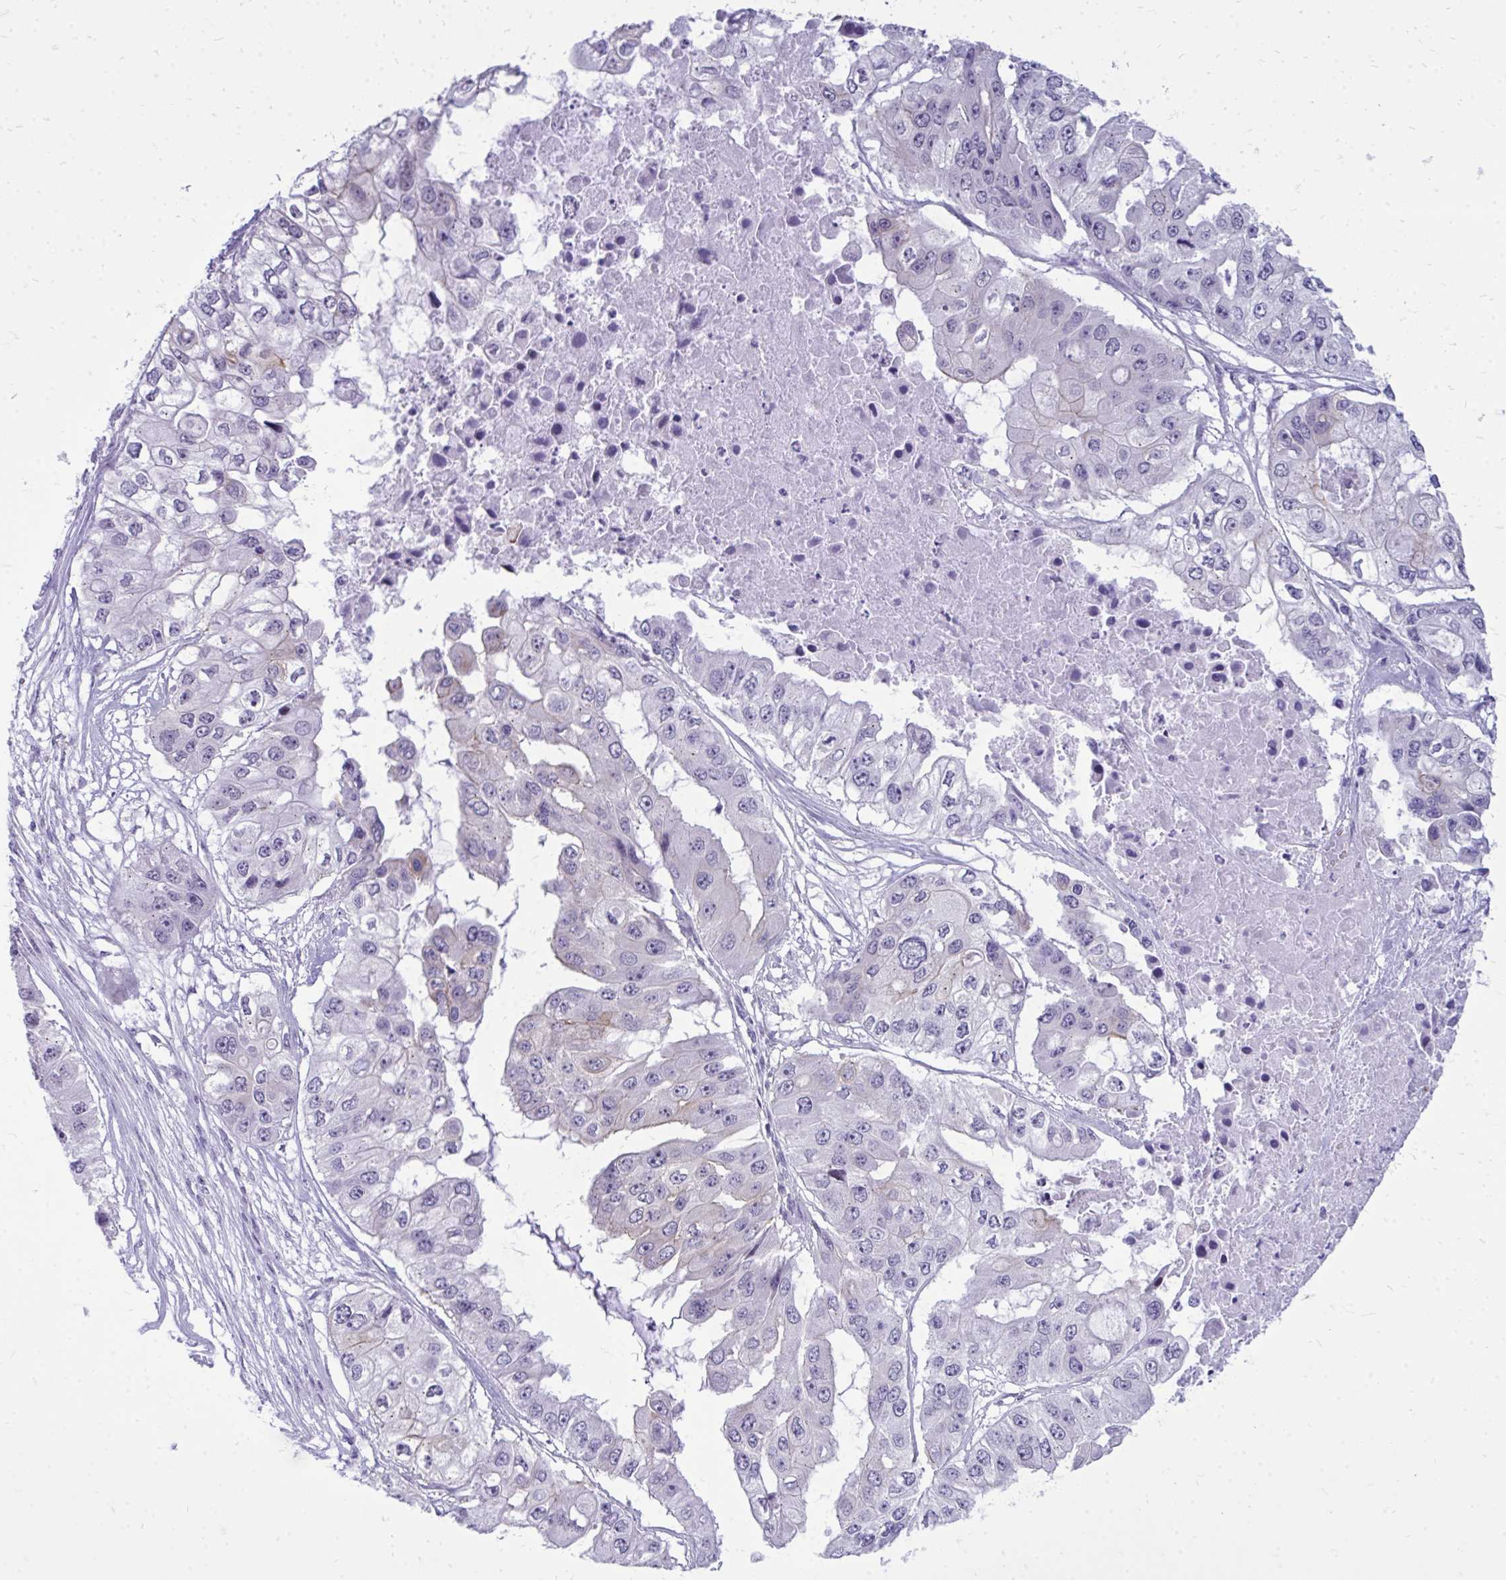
{"staining": {"intensity": "weak", "quantity": "<25%", "location": "cytoplasmic/membranous"}, "tissue": "ovarian cancer", "cell_type": "Tumor cells", "image_type": "cancer", "snomed": [{"axis": "morphology", "description": "Cystadenocarcinoma, serous, NOS"}, {"axis": "topography", "description": "Ovary"}], "caption": "Immunohistochemistry image of neoplastic tissue: serous cystadenocarcinoma (ovarian) stained with DAB reveals no significant protein expression in tumor cells.", "gene": "SPTBN2", "patient": {"sex": "female", "age": 56}}